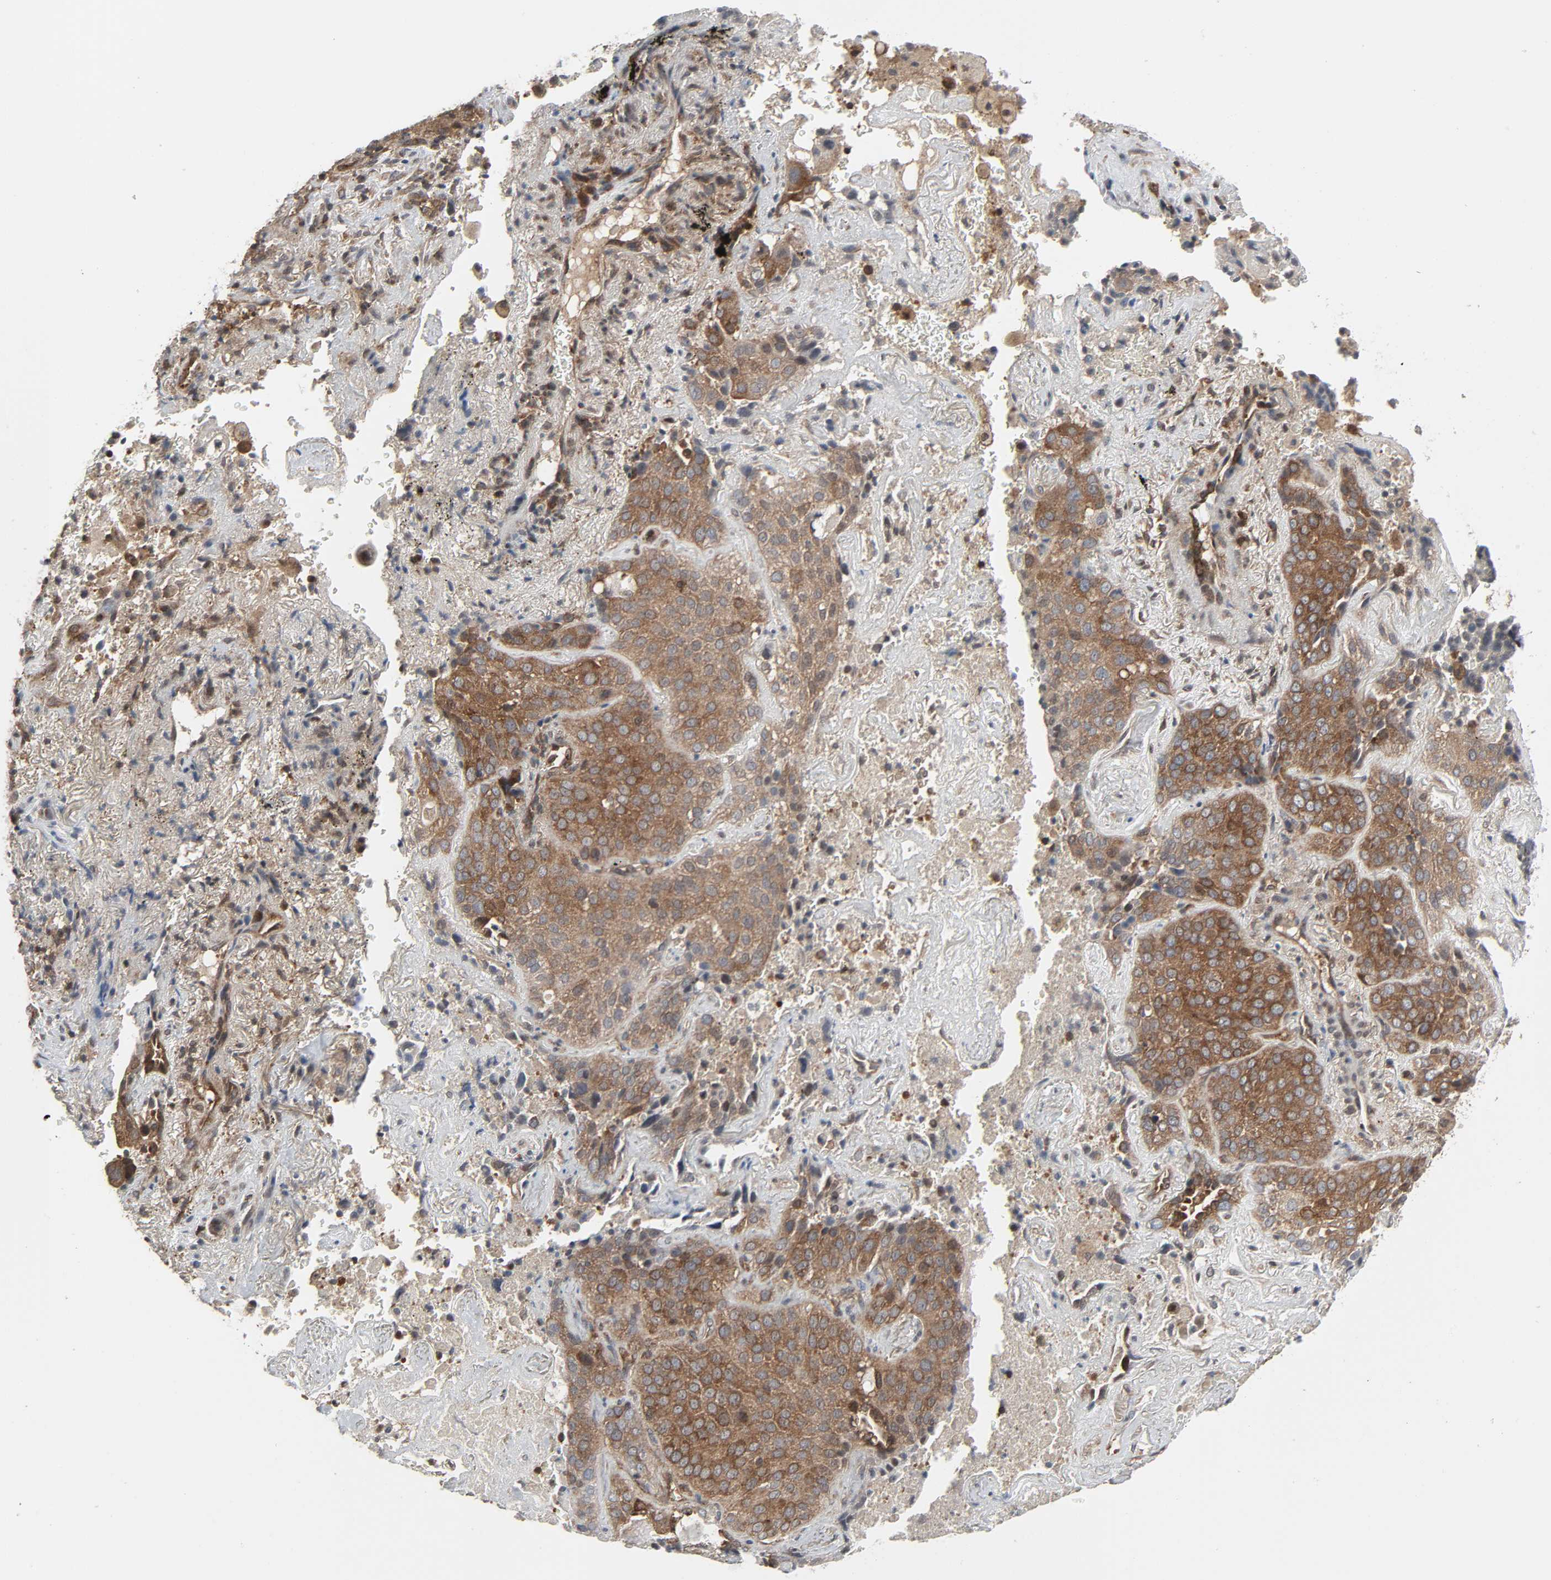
{"staining": {"intensity": "moderate", "quantity": ">75%", "location": "cytoplasmic/membranous"}, "tissue": "lung cancer", "cell_type": "Tumor cells", "image_type": "cancer", "snomed": [{"axis": "morphology", "description": "Squamous cell carcinoma, NOS"}, {"axis": "topography", "description": "Lung"}], "caption": "Tumor cells demonstrate moderate cytoplasmic/membranous positivity in approximately >75% of cells in lung cancer (squamous cell carcinoma).", "gene": "GSK3A", "patient": {"sex": "male", "age": 54}}